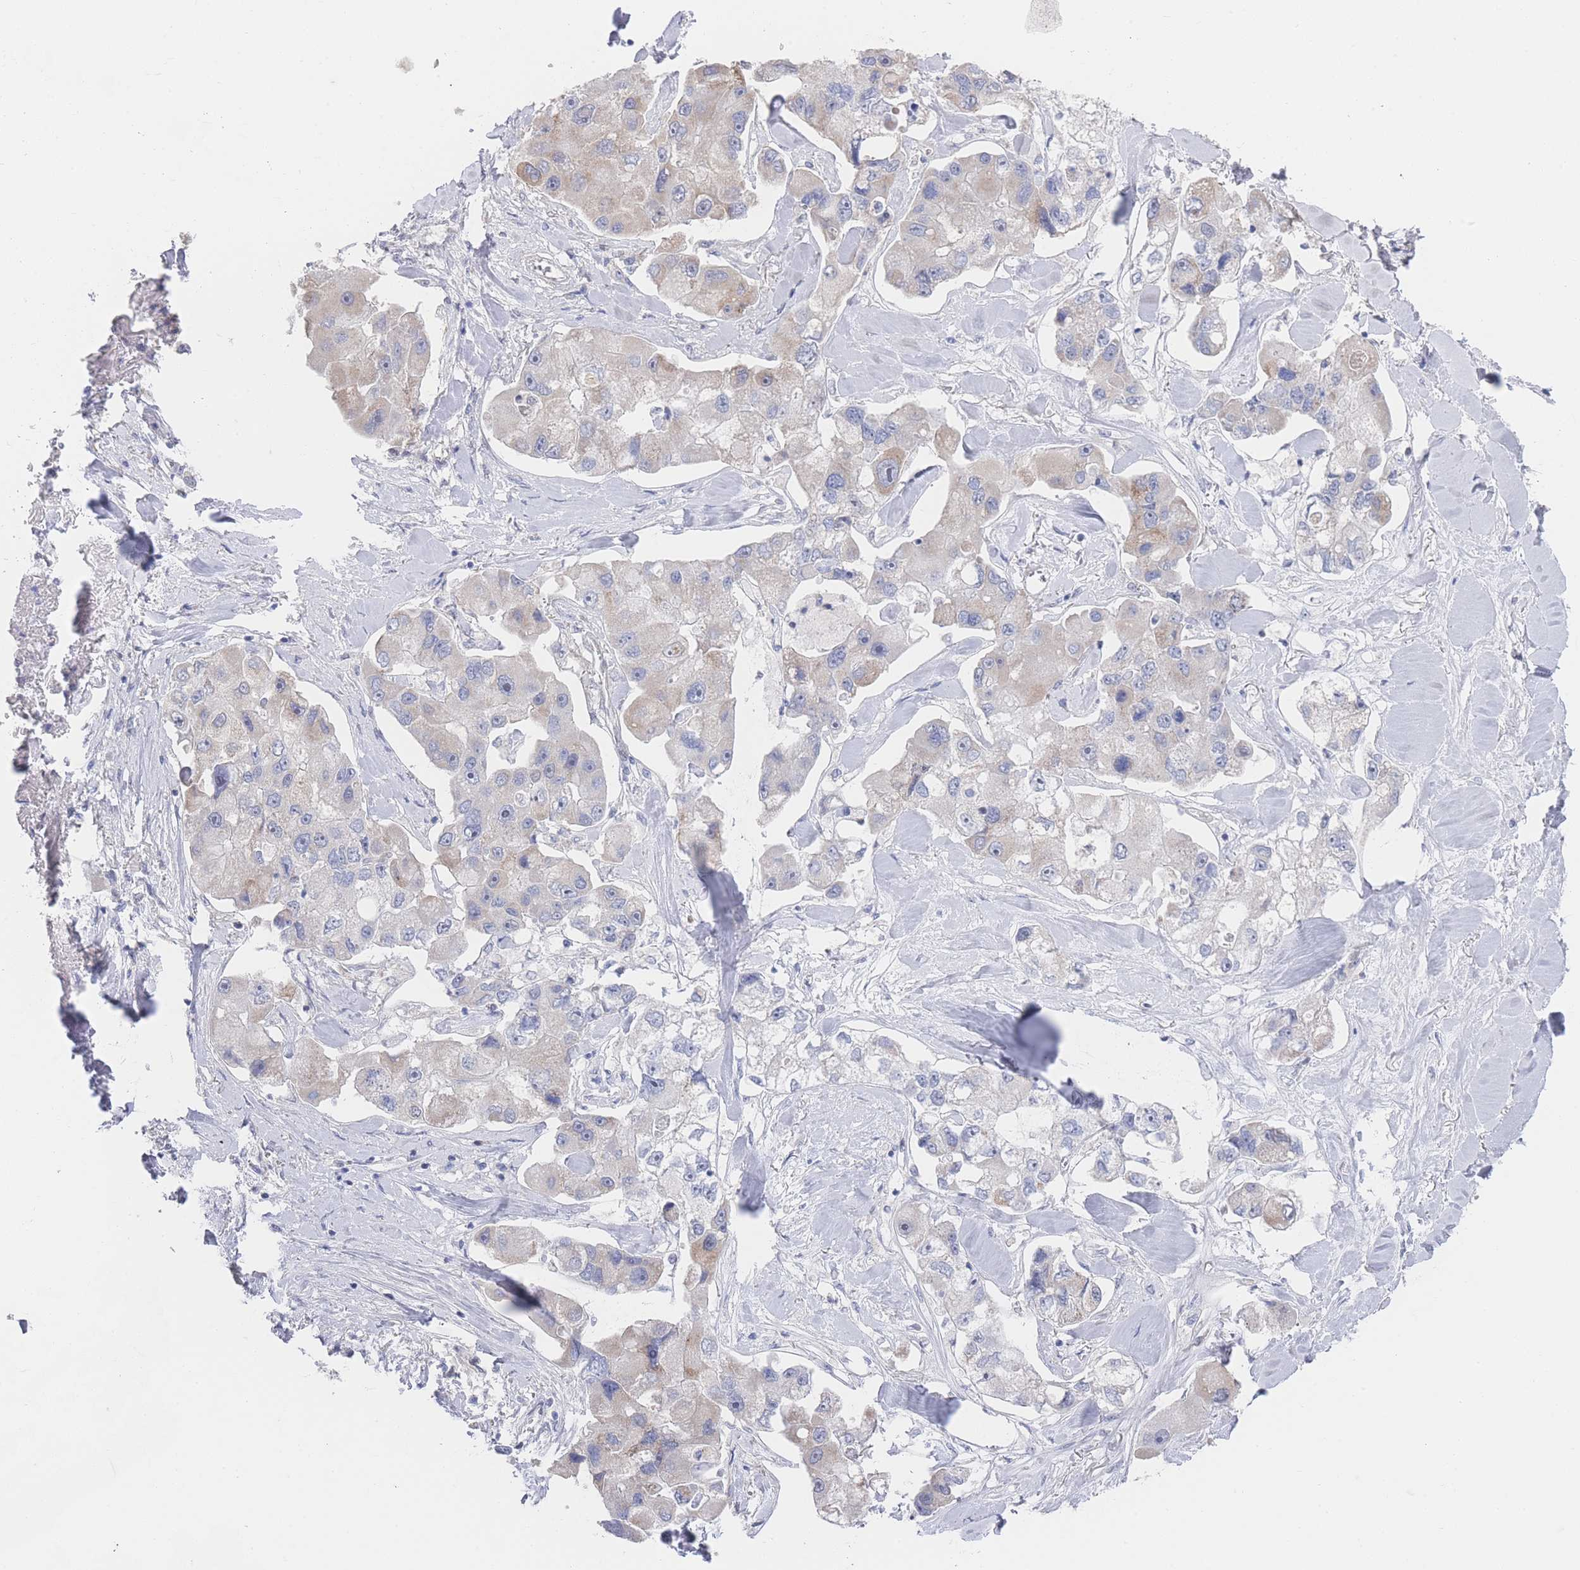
{"staining": {"intensity": "weak", "quantity": "<25%", "location": "cytoplasmic/membranous"}, "tissue": "lung cancer", "cell_type": "Tumor cells", "image_type": "cancer", "snomed": [{"axis": "morphology", "description": "Adenocarcinoma, NOS"}, {"axis": "topography", "description": "Lung"}], "caption": "Lung adenocarcinoma stained for a protein using IHC reveals no staining tumor cells.", "gene": "ZNF142", "patient": {"sex": "female", "age": 54}}